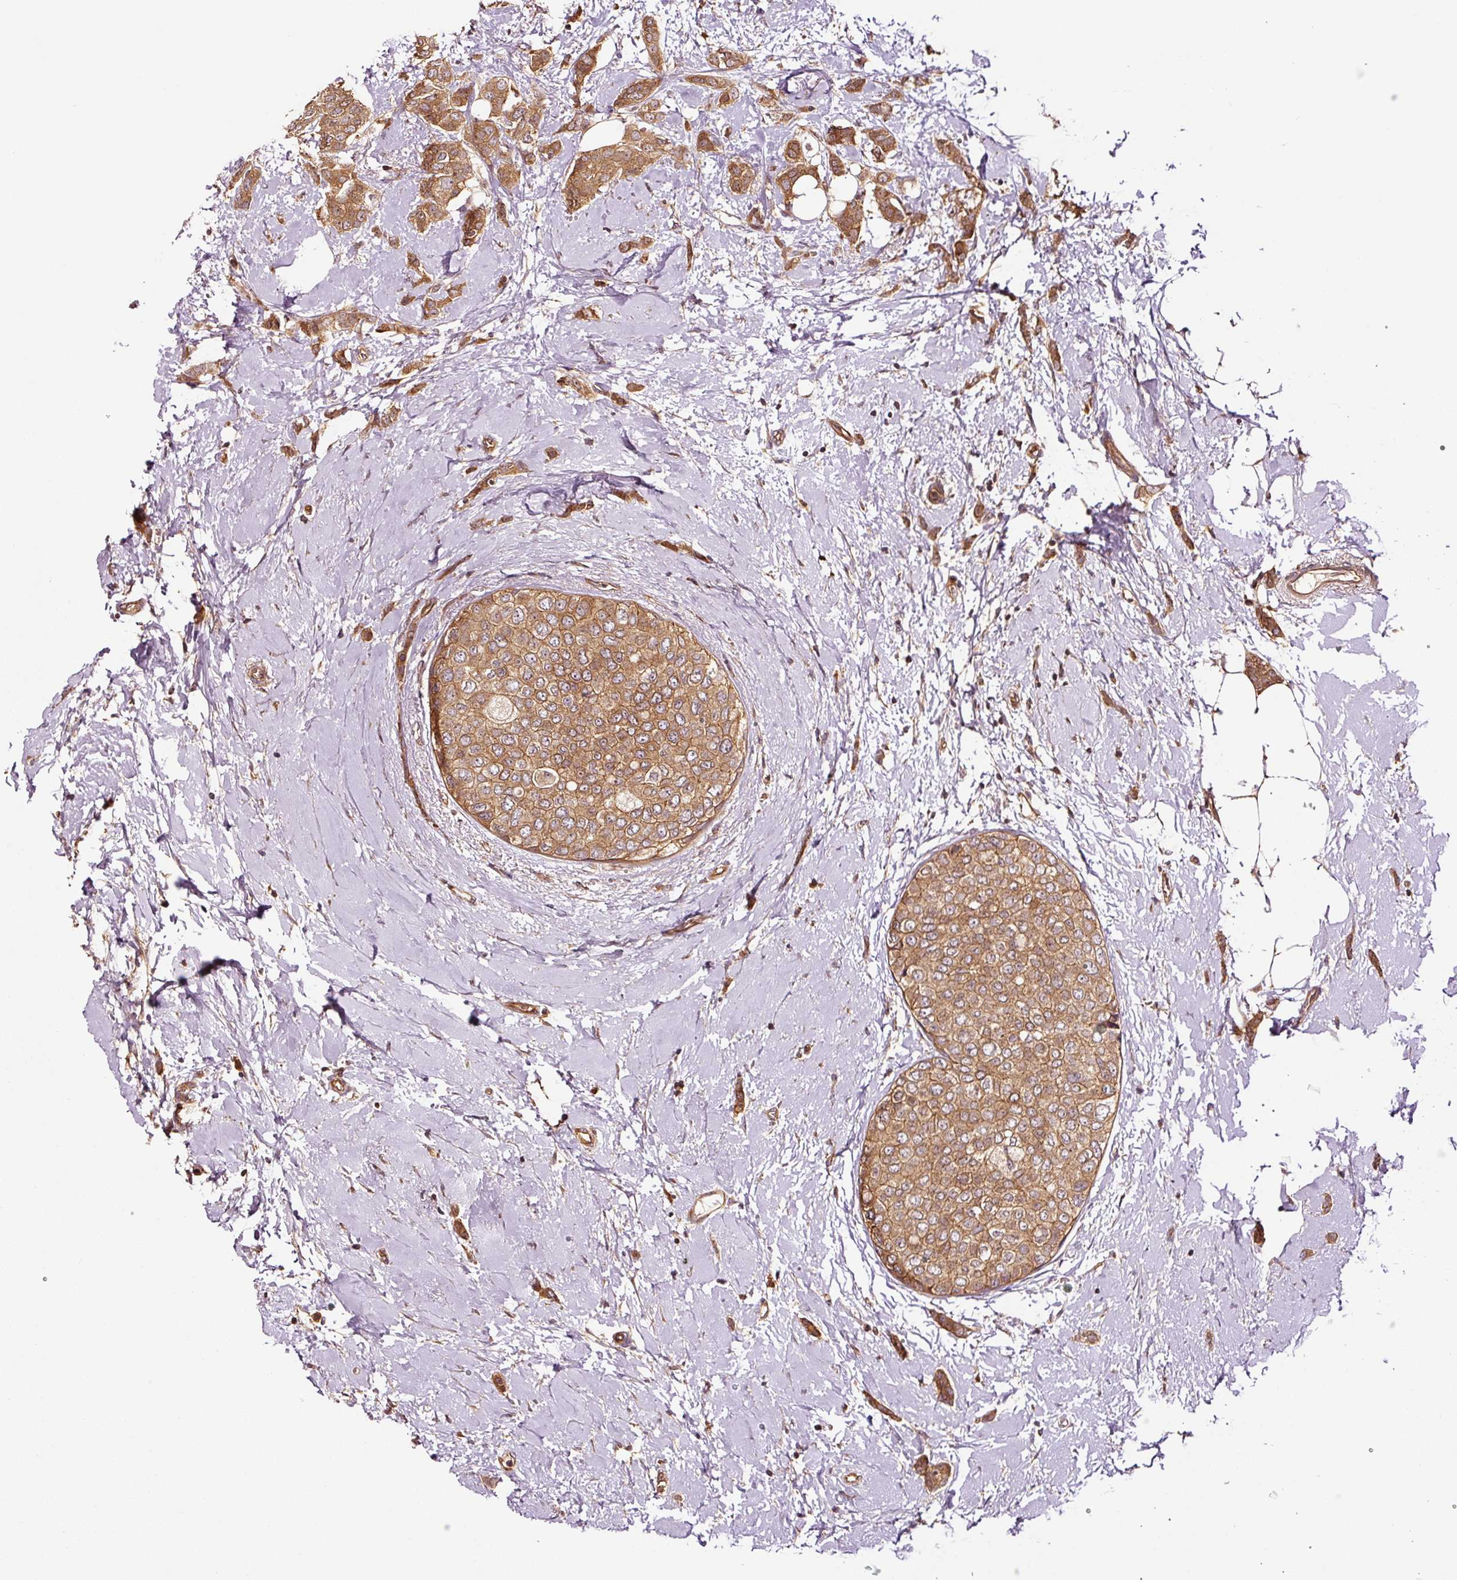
{"staining": {"intensity": "moderate", "quantity": ">75%", "location": "cytoplasmic/membranous"}, "tissue": "breast cancer", "cell_type": "Tumor cells", "image_type": "cancer", "snomed": [{"axis": "morphology", "description": "Duct carcinoma"}, {"axis": "topography", "description": "Breast"}], "caption": "DAB (3,3'-diaminobenzidine) immunohistochemical staining of infiltrating ductal carcinoma (breast) shows moderate cytoplasmic/membranous protein expression in about >75% of tumor cells. (brown staining indicates protein expression, while blue staining denotes nuclei).", "gene": "METAP1", "patient": {"sex": "female", "age": 72}}